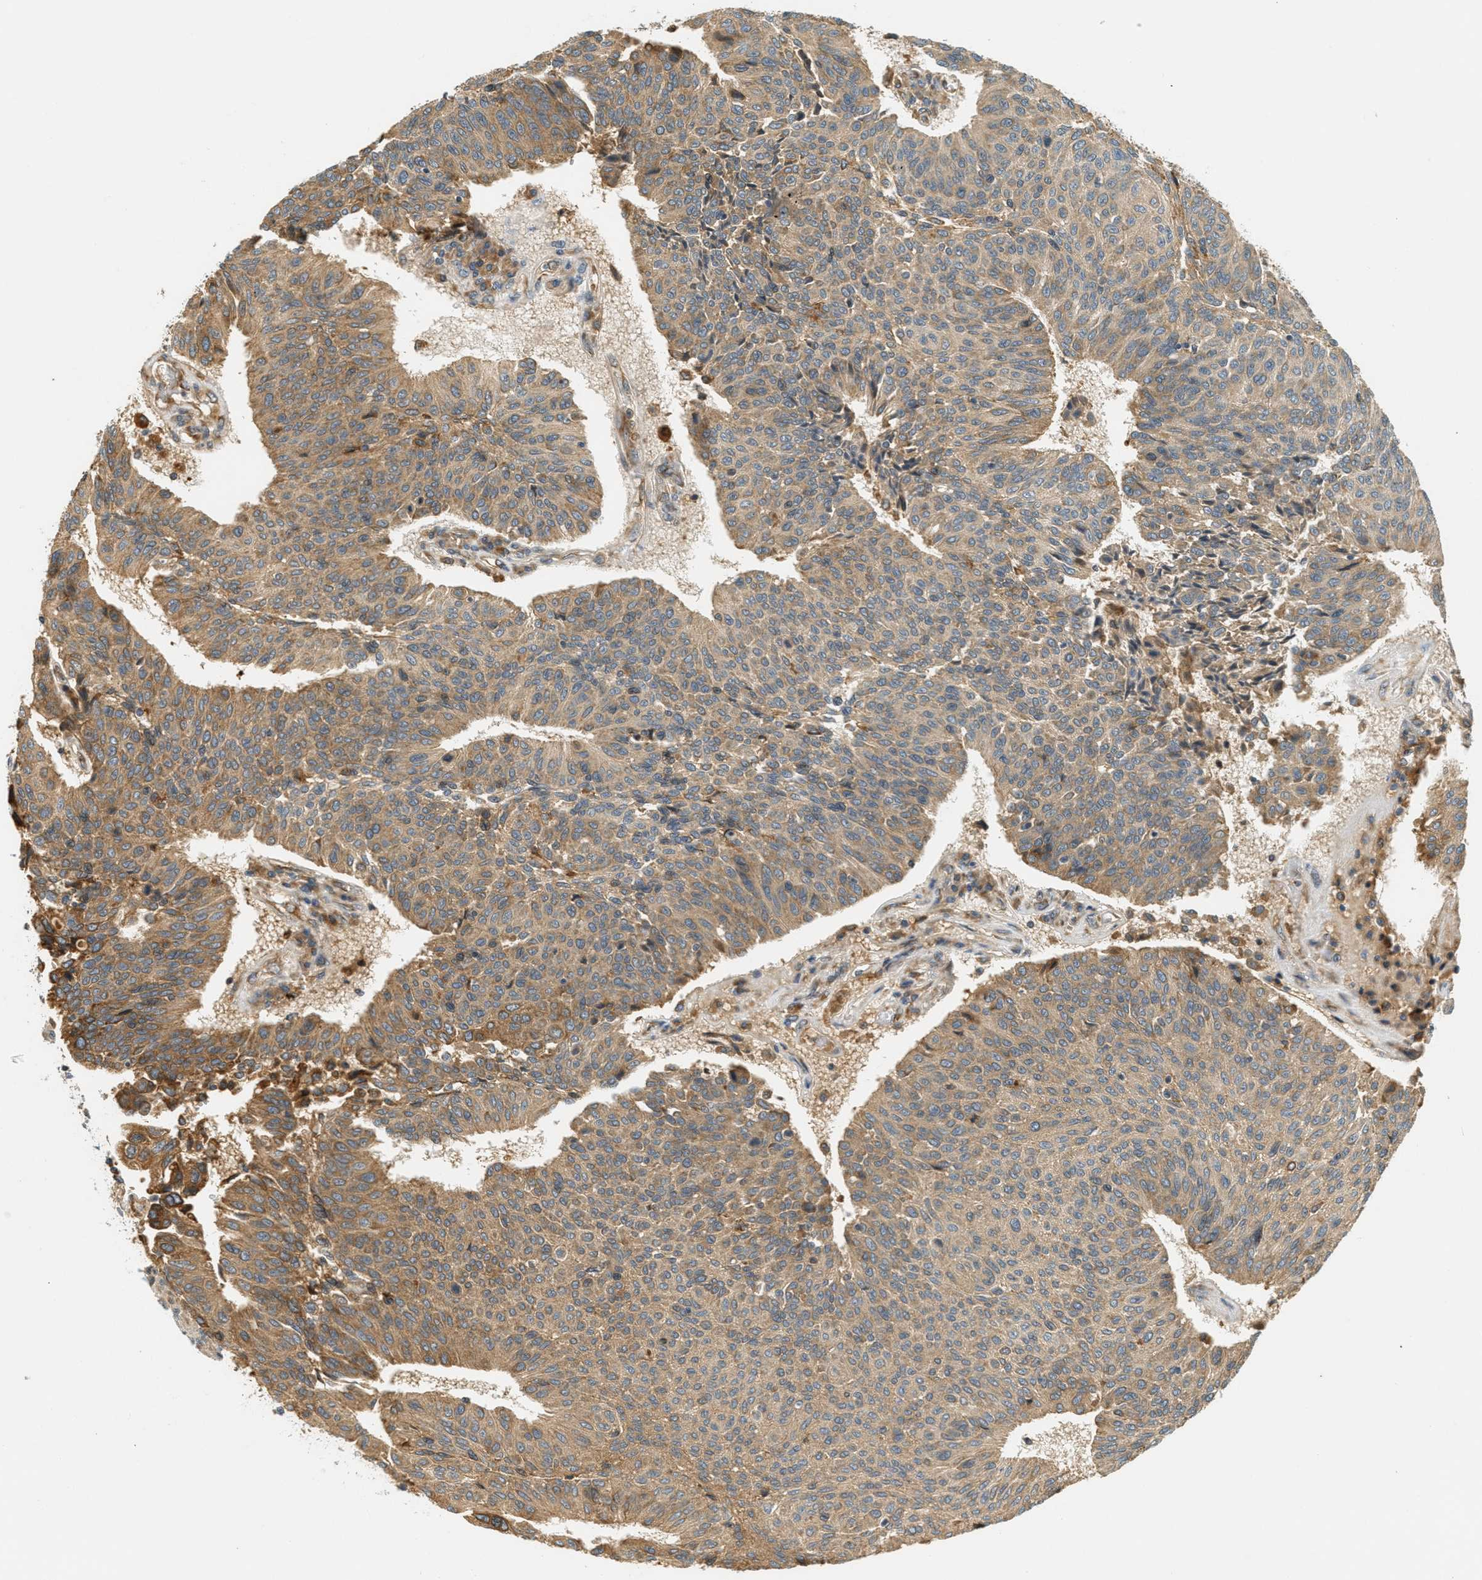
{"staining": {"intensity": "moderate", "quantity": ">75%", "location": "cytoplasmic/membranous"}, "tissue": "urothelial cancer", "cell_type": "Tumor cells", "image_type": "cancer", "snomed": [{"axis": "morphology", "description": "Urothelial carcinoma, High grade"}, {"axis": "topography", "description": "Urinary bladder"}], "caption": "Protein analysis of urothelial cancer tissue exhibits moderate cytoplasmic/membranous expression in about >75% of tumor cells.", "gene": "PDK1", "patient": {"sex": "male", "age": 66}}